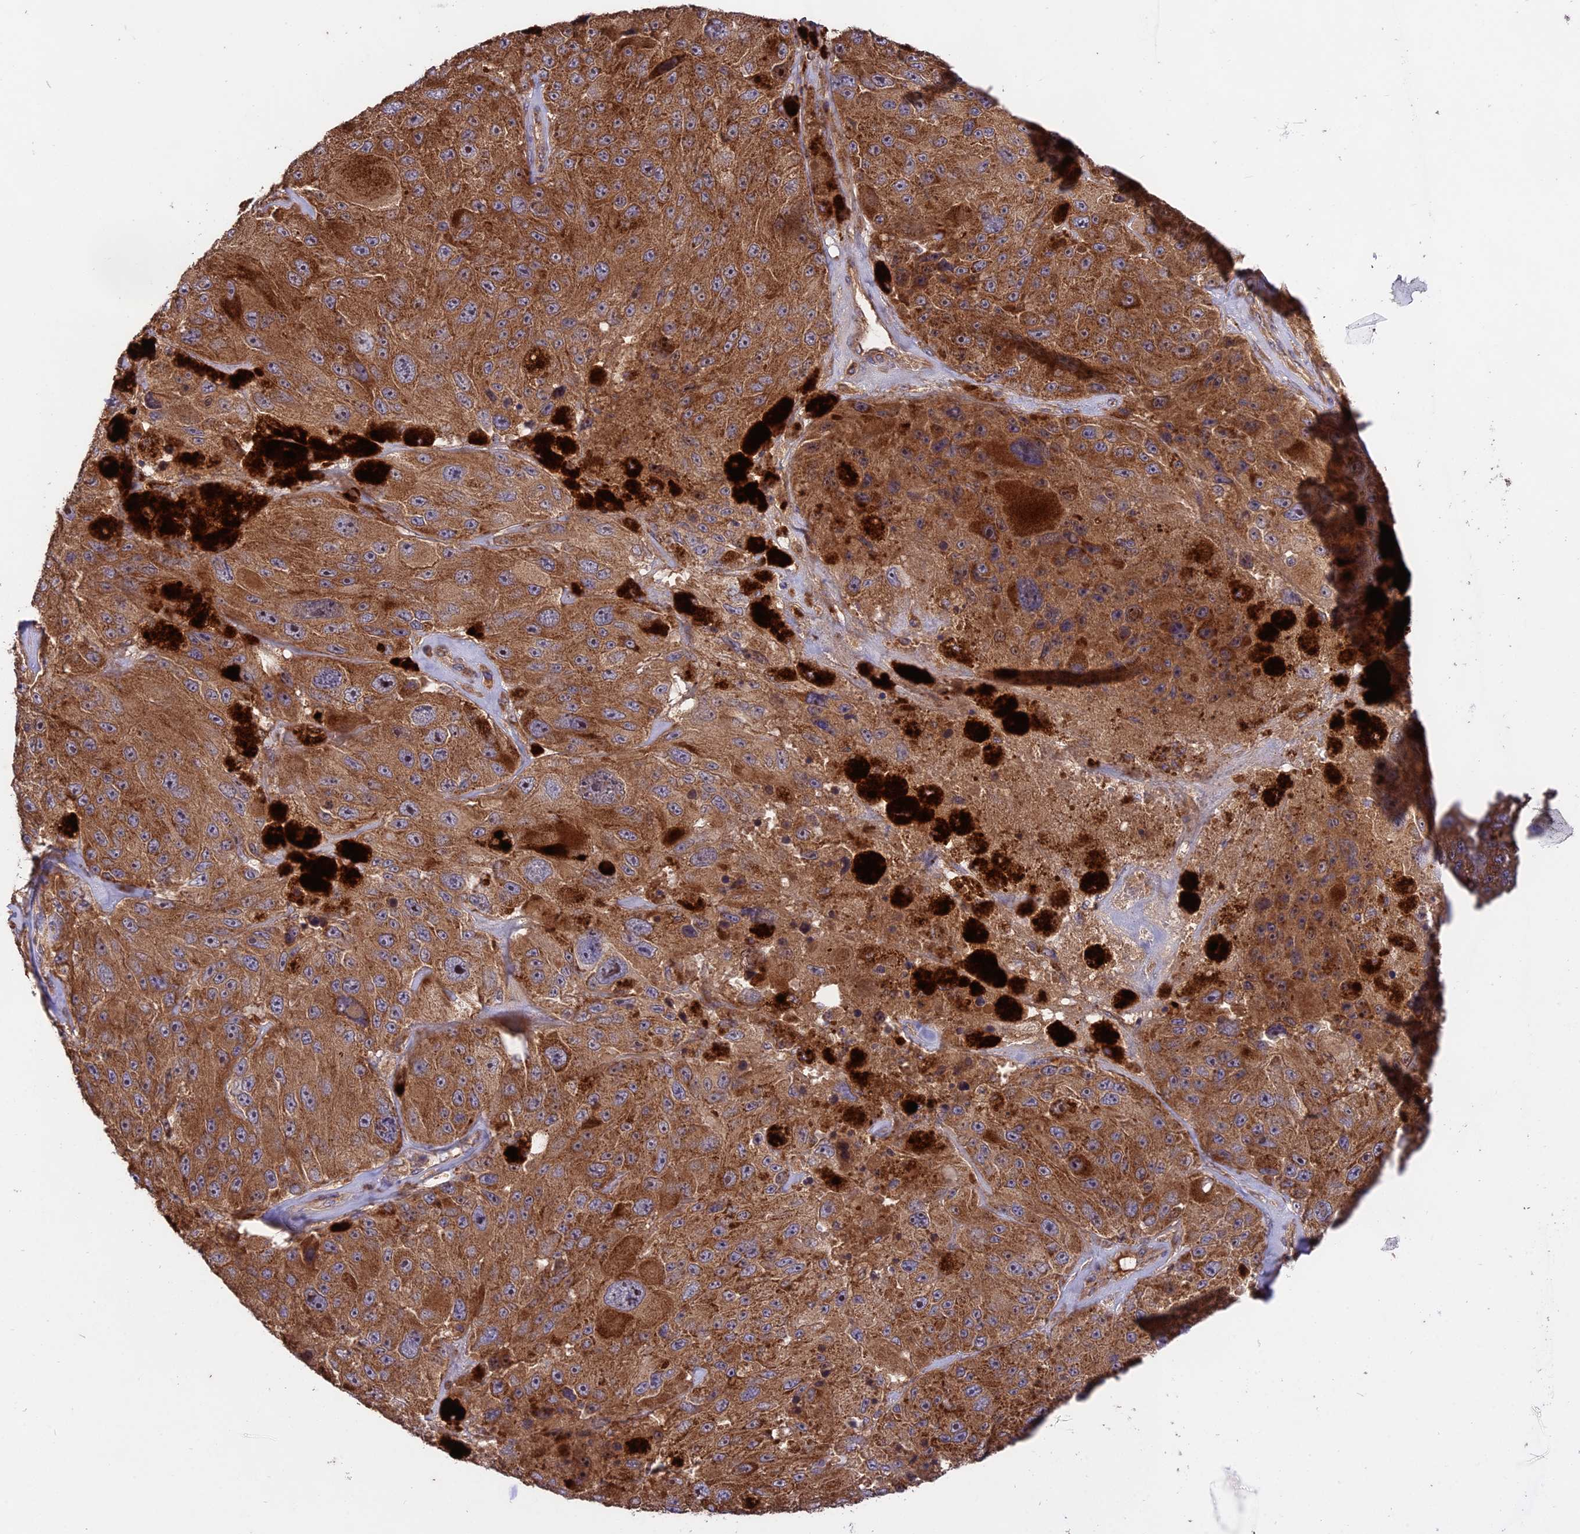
{"staining": {"intensity": "moderate", "quantity": ">75%", "location": "cytoplasmic/membranous"}, "tissue": "melanoma", "cell_type": "Tumor cells", "image_type": "cancer", "snomed": [{"axis": "morphology", "description": "Malignant melanoma, Metastatic site"}, {"axis": "topography", "description": "Lymph node"}], "caption": "The immunohistochemical stain labels moderate cytoplasmic/membranous staining in tumor cells of melanoma tissue. (Stains: DAB (3,3'-diaminobenzidine) in brown, nuclei in blue, Microscopy: brightfield microscopy at high magnification).", "gene": "NUDT8", "patient": {"sex": "male", "age": 62}}